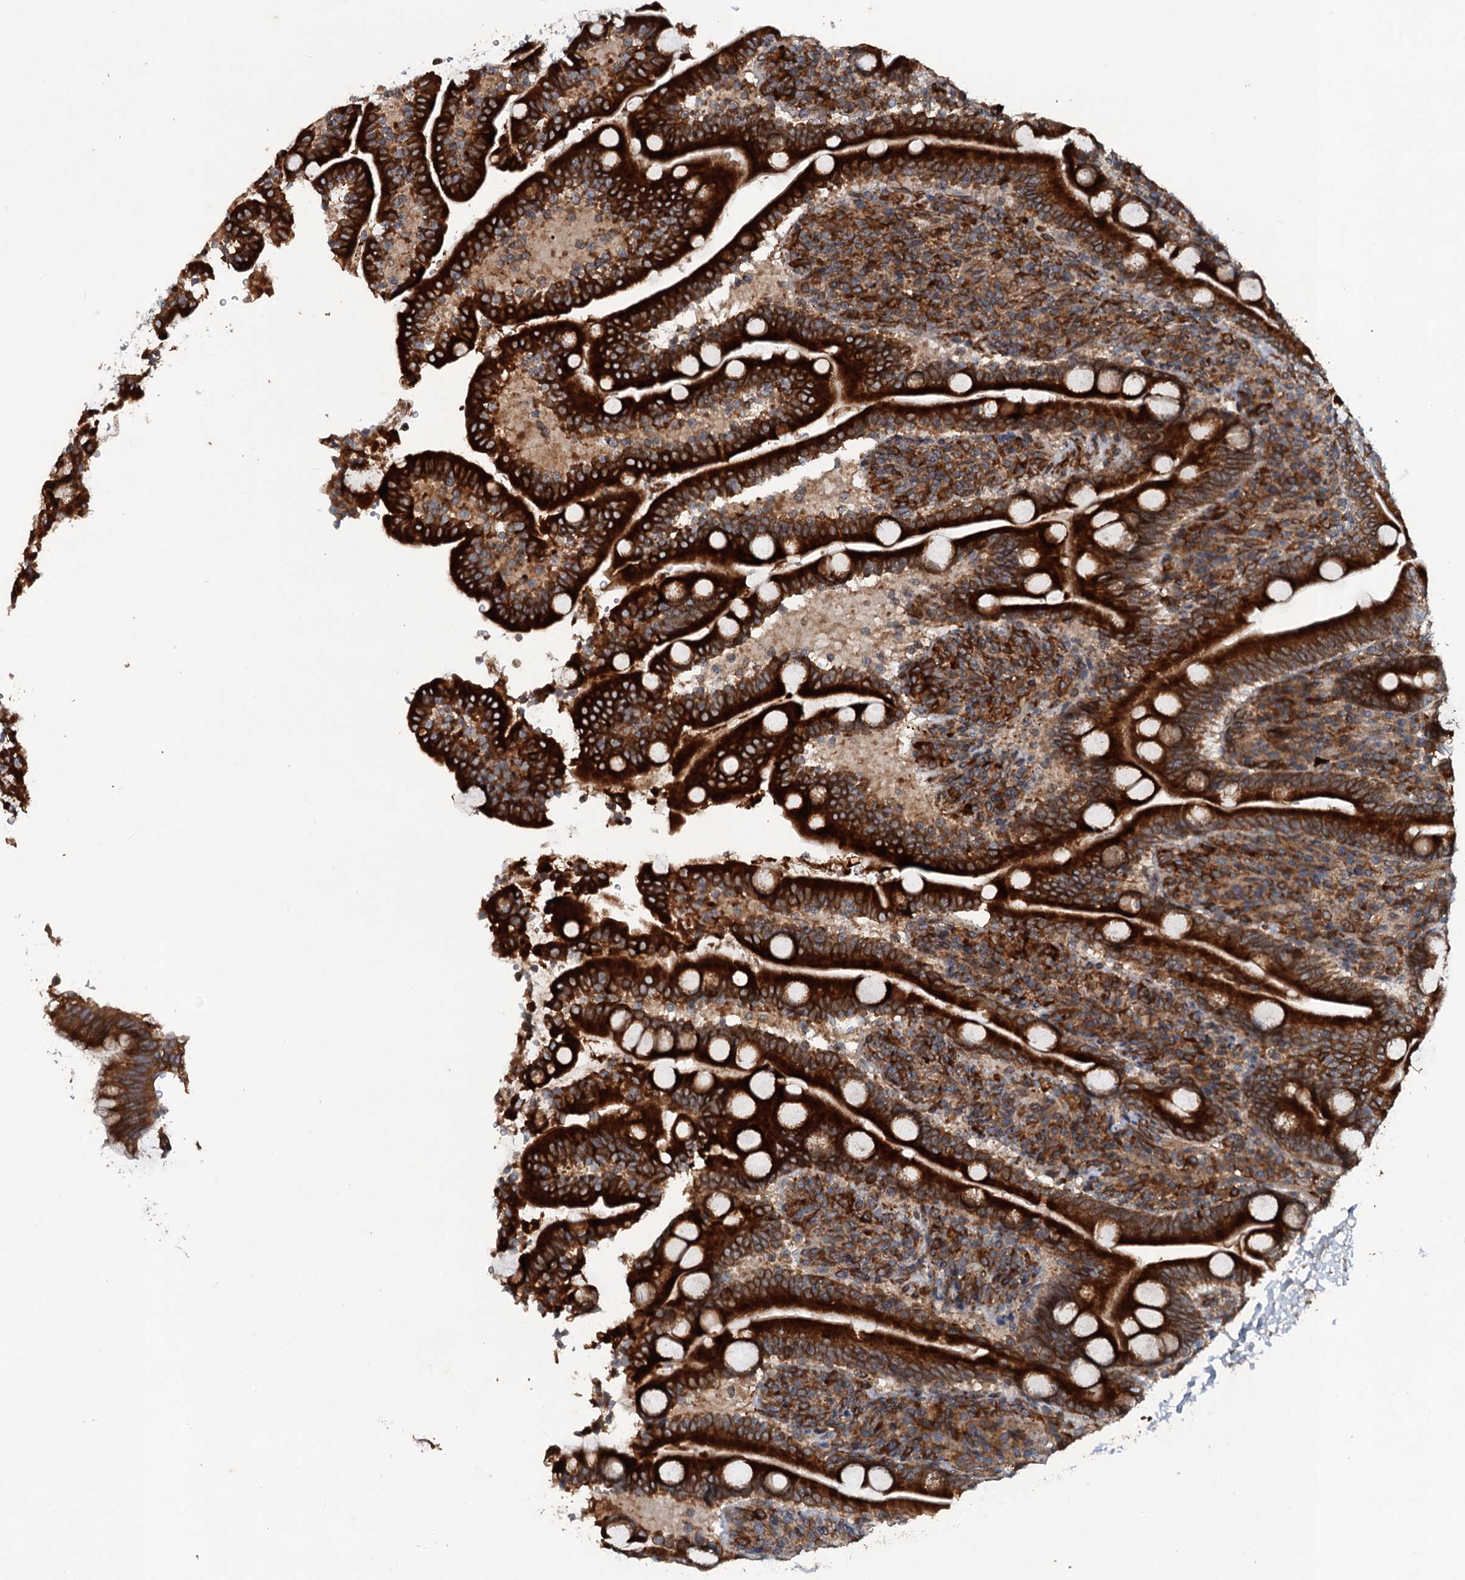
{"staining": {"intensity": "strong", "quantity": ">75%", "location": "cytoplasmic/membranous"}, "tissue": "duodenum", "cell_type": "Glandular cells", "image_type": "normal", "snomed": [{"axis": "morphology", "description": "Normal tissue, NOS"}, {"axis": "topography", "description": "Duodenum"}], "caption": "A brown stain highlights strong cytoplasmic/membranous staining of a protein in glandular cells of normal duodenum.", "gene": "TAPBPL", "patient": {"sex": "male", "age": 35}}